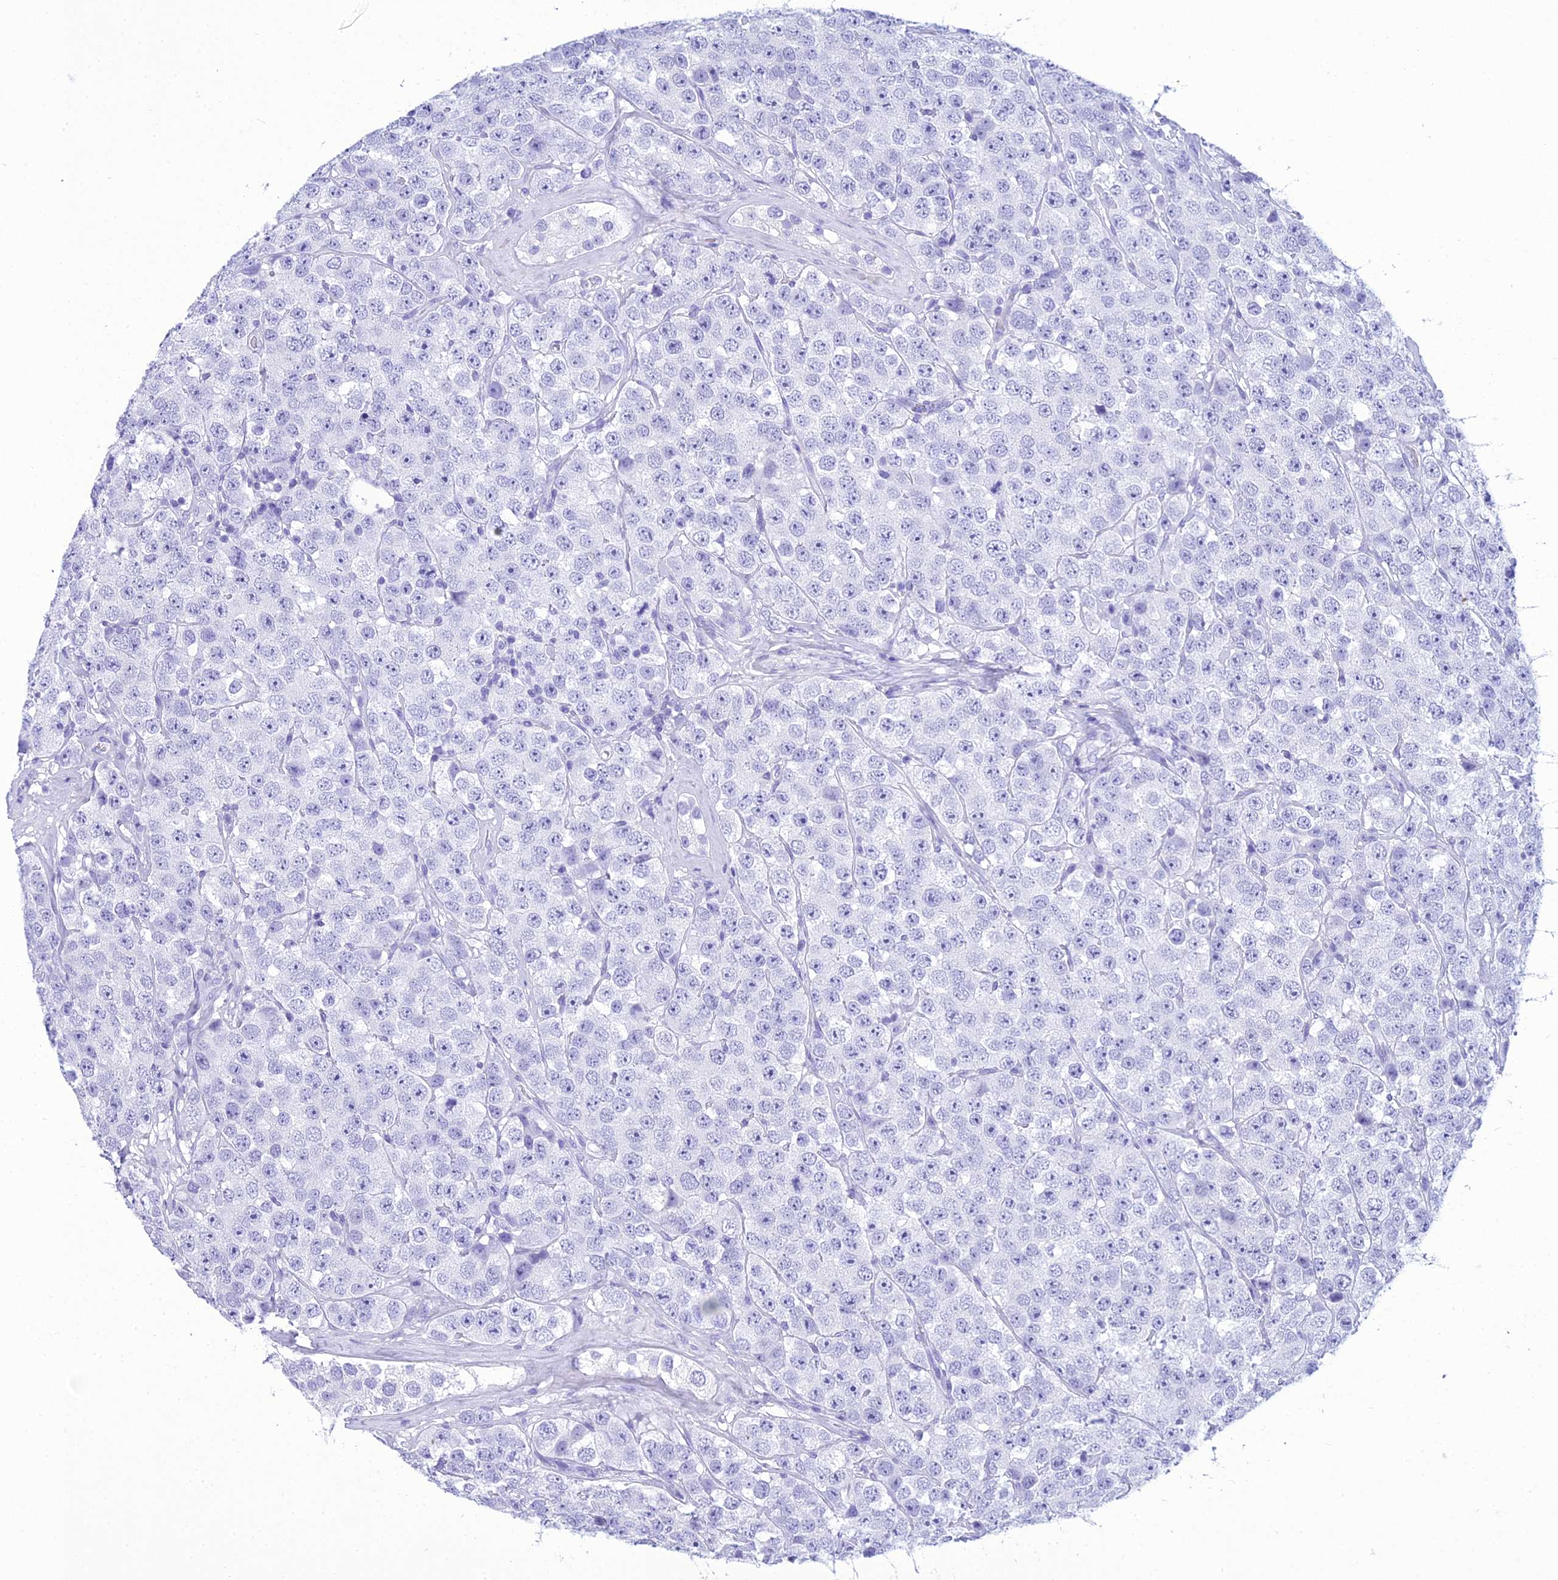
{"staining": {"intensity": "negative", "quantity": "none", "location": "none"}, "tissue": "testis cancer", "cell_type": "Tumor cells", "image_type": "cancer", "snomed": [{"axis": "morphology", "description": "Seminoma, NOS"}, {"axis": "topography", "description": "Testis"}], "caption": "Immunohistochemistry (IHC) image of human testis cancer (seminoma) stained for a protein (brown), which demonstrates no positivity in tumor cells.", "gene": "ZNF442", "patient": {"sex": "male", "age": 28}}